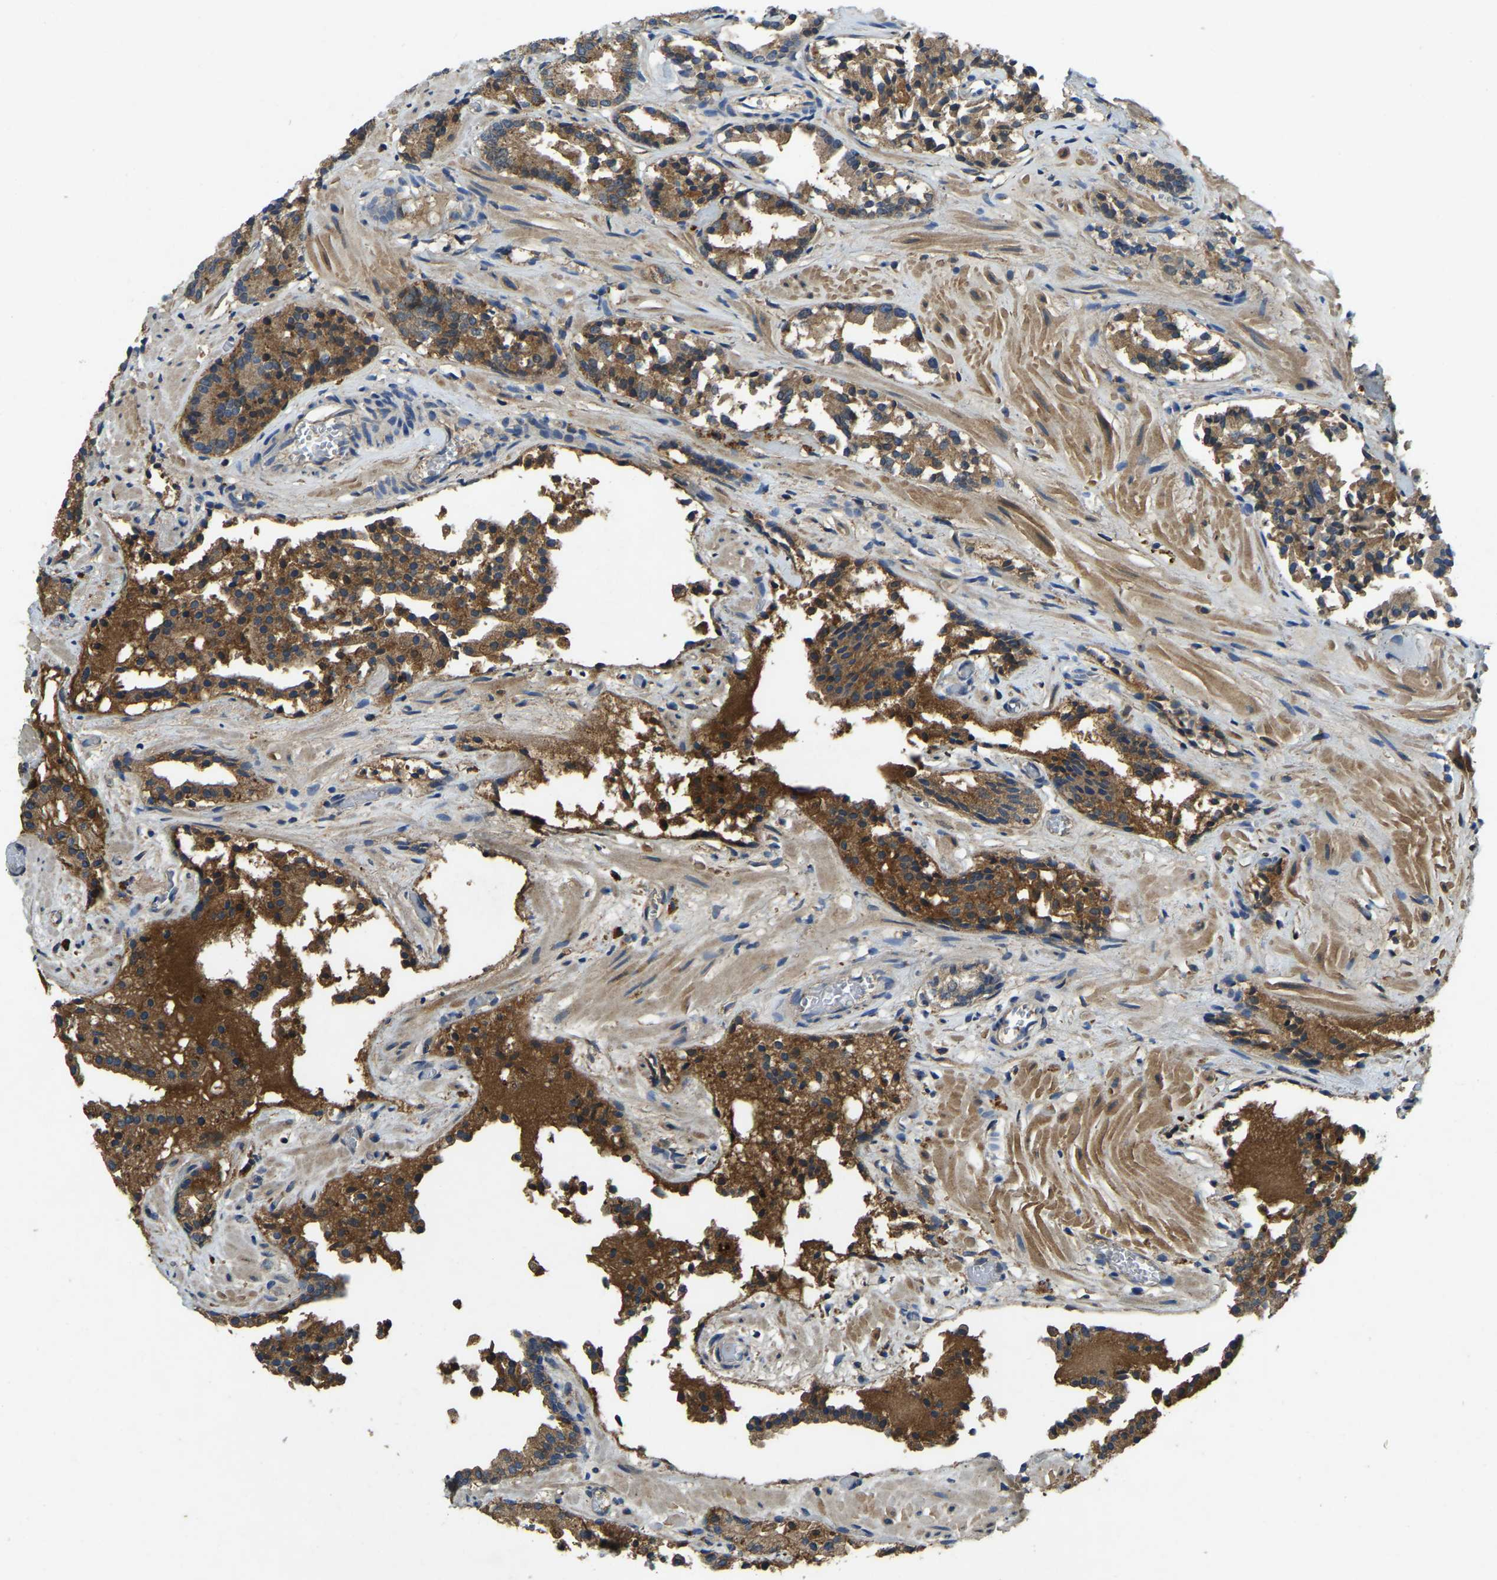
{"staining": {"intensity": "moderate", "quantity": ">75%", "location": "cytoplasmic/membranous"}, "tissue": "prostate cancer", "cell_type": "Tumor cells", "image_type": "cancer", "snomed": [{"axis": "morphology", "description": "Adenocarcinoma, Low grade"}, {"axis": "topography", "description": "Prostate"}], "caption": "Immunohistochemical staining of human prostate adenocarcinoma (low-grade) shows medium levels of moderate cytoplasmic/membranous staining in about >75% of tumor cells.", "gene": "ATP8B1", "patient": {"sex": "male", "age": 51}}